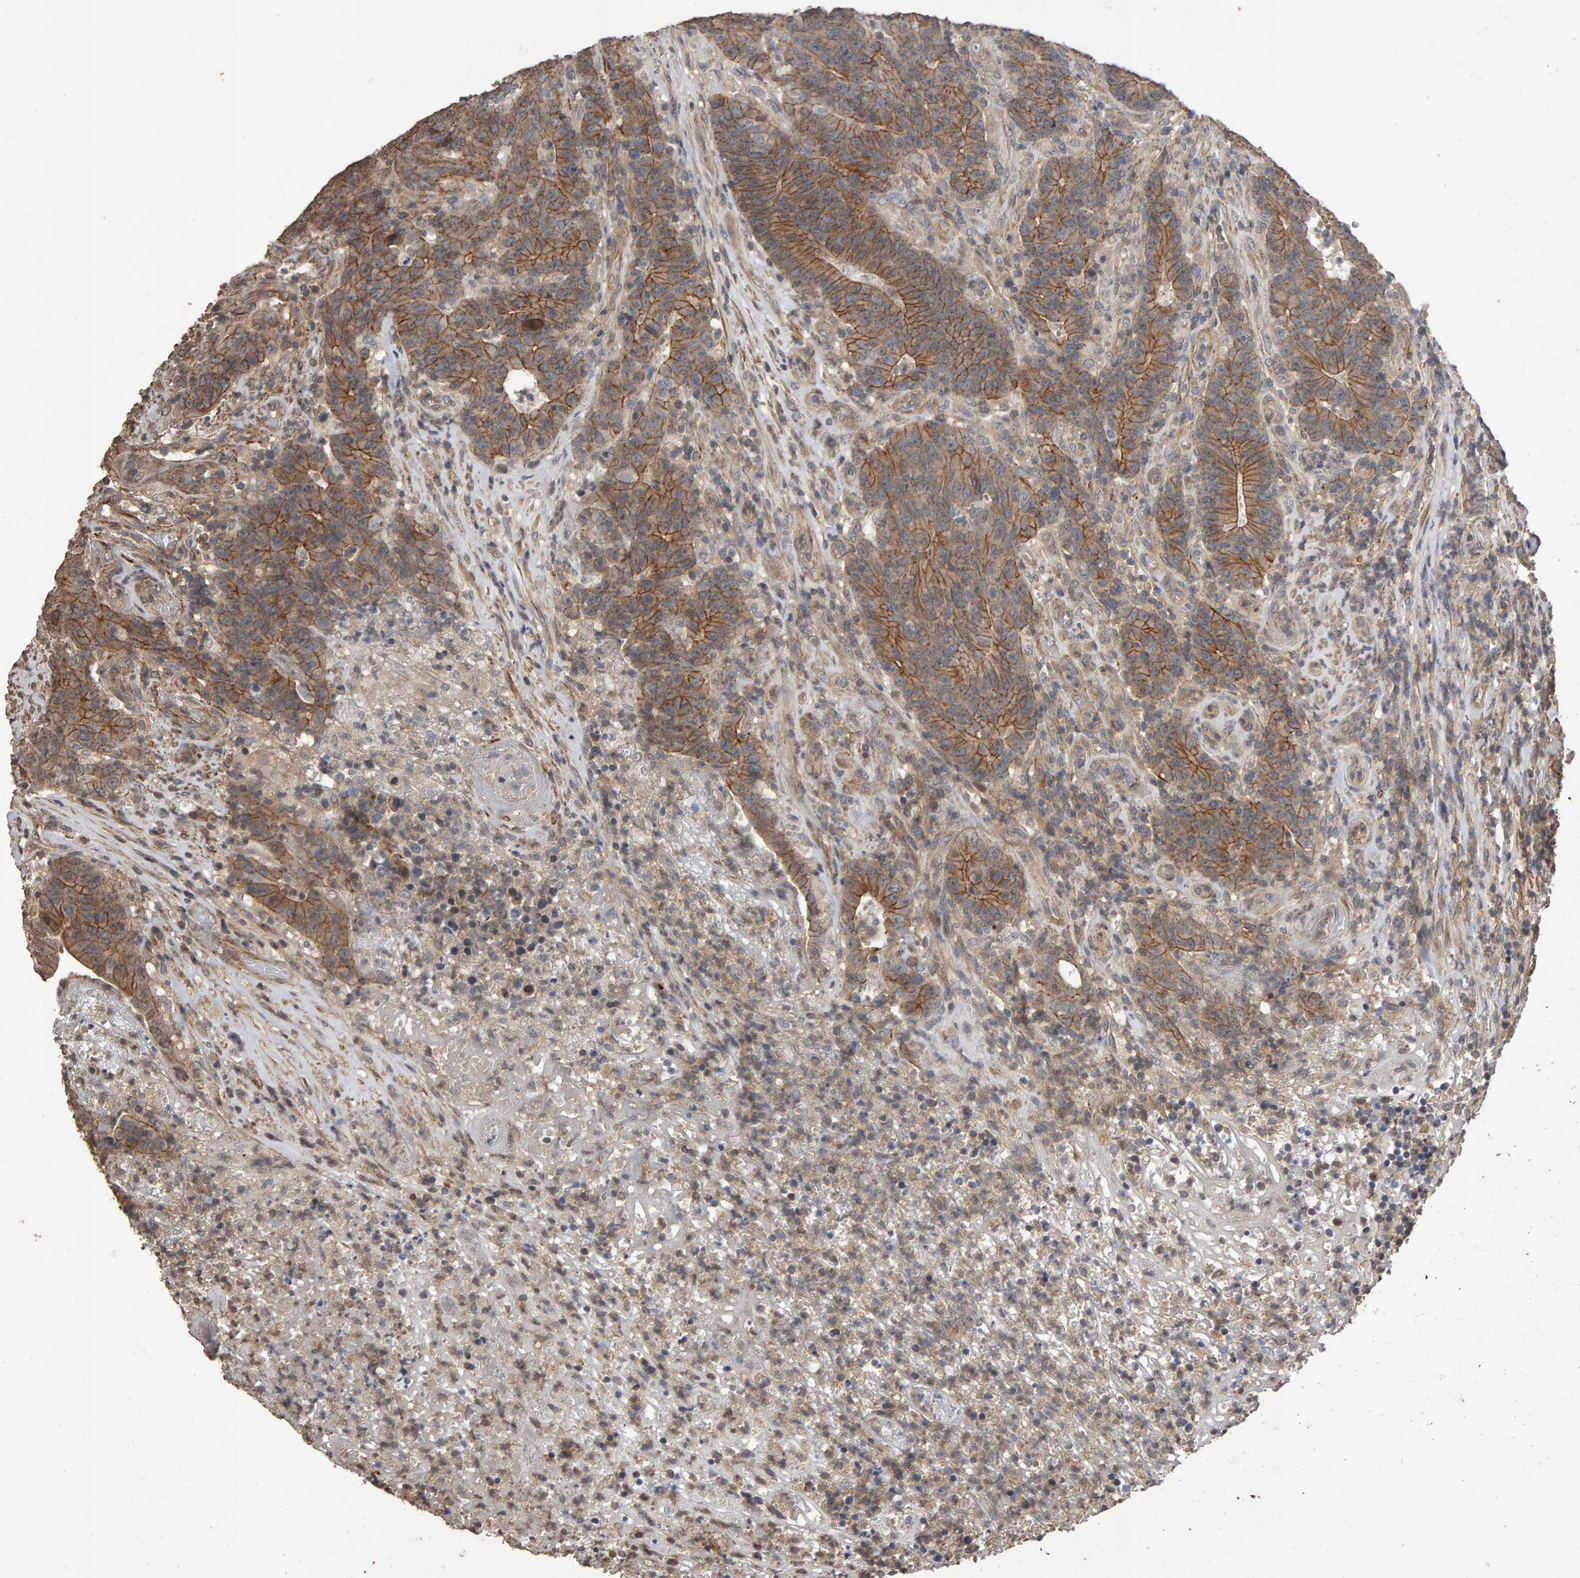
{"staining": {"intensity": "strong", "quantity": ">75%", "location": "cytoplasmic/membranous"}, "tissue": "colorectal cancer", "cell_type": "Tumor cells", "image_type": "cancer", "snomed": [{"axis": "morphology", "description": "Normal tissue, NOS"}, {"axis": "morphology", "description": "Adenocarcinoma, NOS"}, {"axis": "topography", "description": "Colon"}], "caption": "A photomicrograph showing strong cytoplasmic/membranous expression in approximately >75% of tumor cells in colorectal cancer, as visualized by brown immunohistochemical staining.", "gene": "SCRIB", "patient": {"sex": "female", "age": 75}}